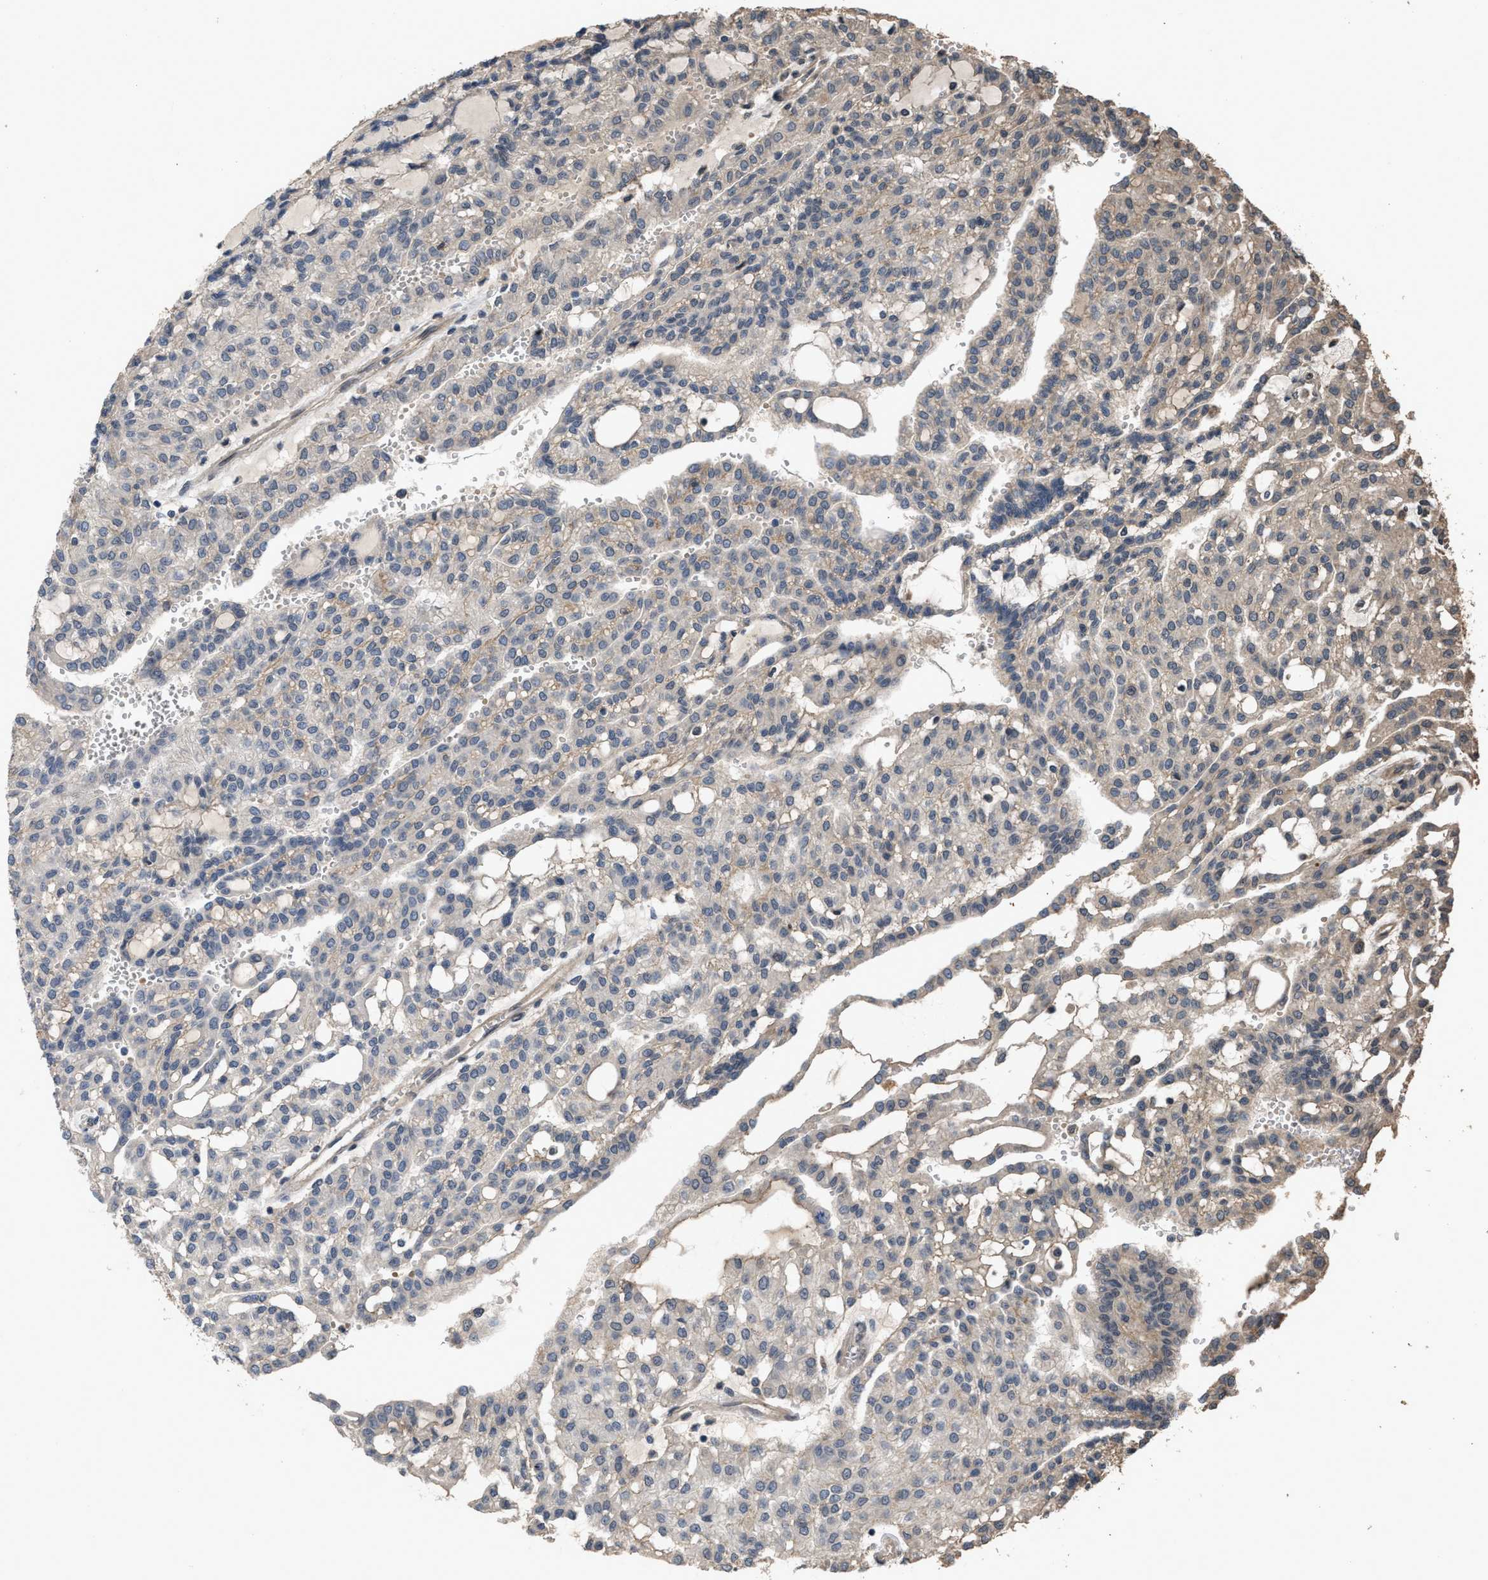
{"staining": {"intensity": "weak", "quantity": "<25%", "location": "cytoplasmic/membranous"}, "tissue": "renal cancer", "cell_type": "Tumor cells", "image_type": "cancer", "snomed": [{"axis": "morphology", "description": "Adenocarcinoma, NOS"}, {"axis": "topography", "description": "Kidney"}], "caption": "The IHC photomicrograph has no significant staining in tumor cells of adenocarcinoma (renal) tissue.", "gene": "UTRN", "patient": {"sex": "male", "age": 63}}